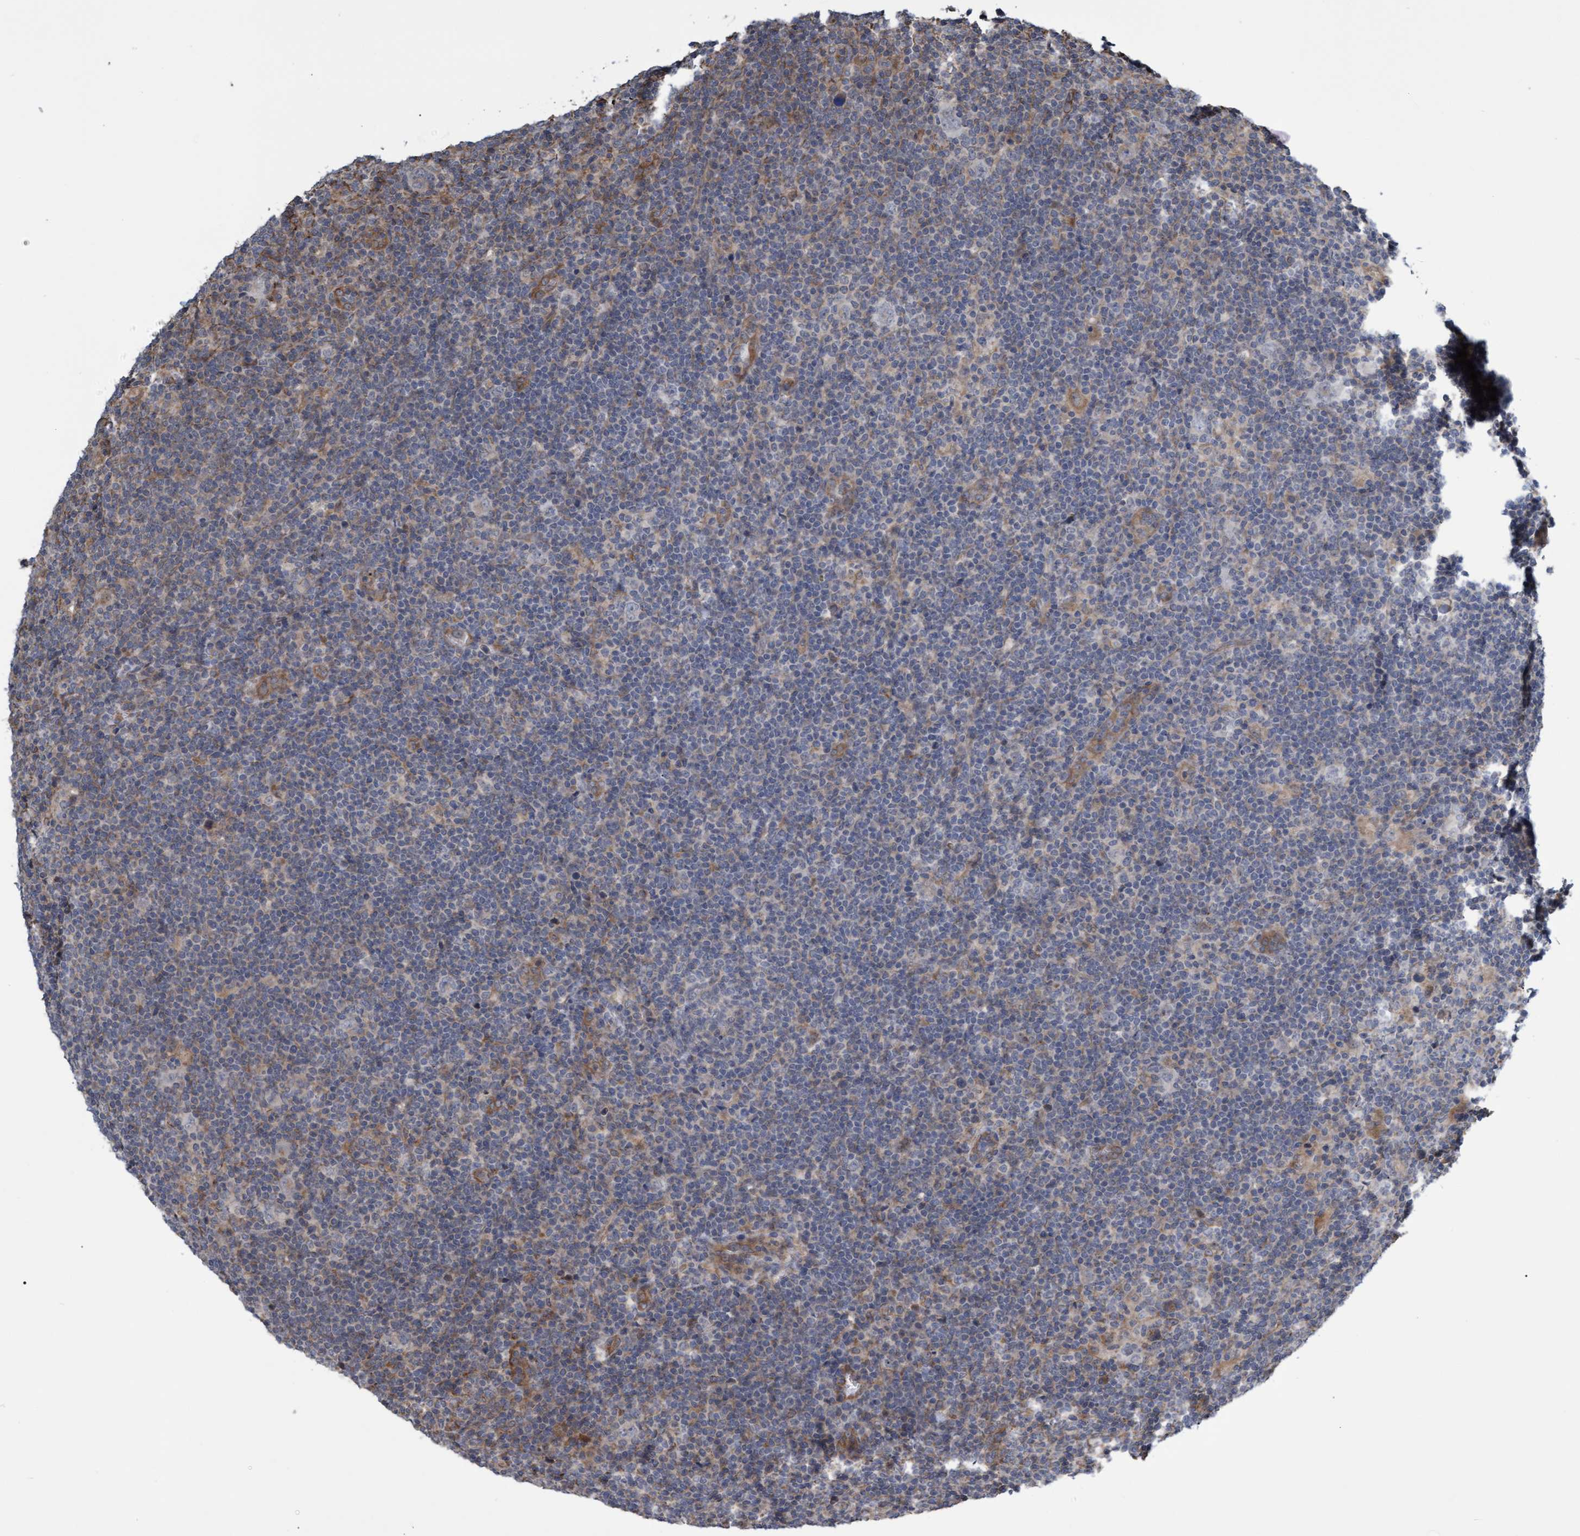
{"staining": {"intensity": "negative", "quantity": "none", "location": "none"}, "tissue": "lymphoma", "cell_type": "Tumor cells", "image_type": "cancer", "snomed": [{"axis": "morphology", "description": "Hodgkin's disease, NOS"}, {"axis": "topography", "description": "Lymph node"}], "caption": "Lymphoma stained for a protein using immunohistochemistry (IHC) shows no staining tumor cells.", "gene": "TNFRSF10B", "patient": {"sex": "female", "age": 57}}